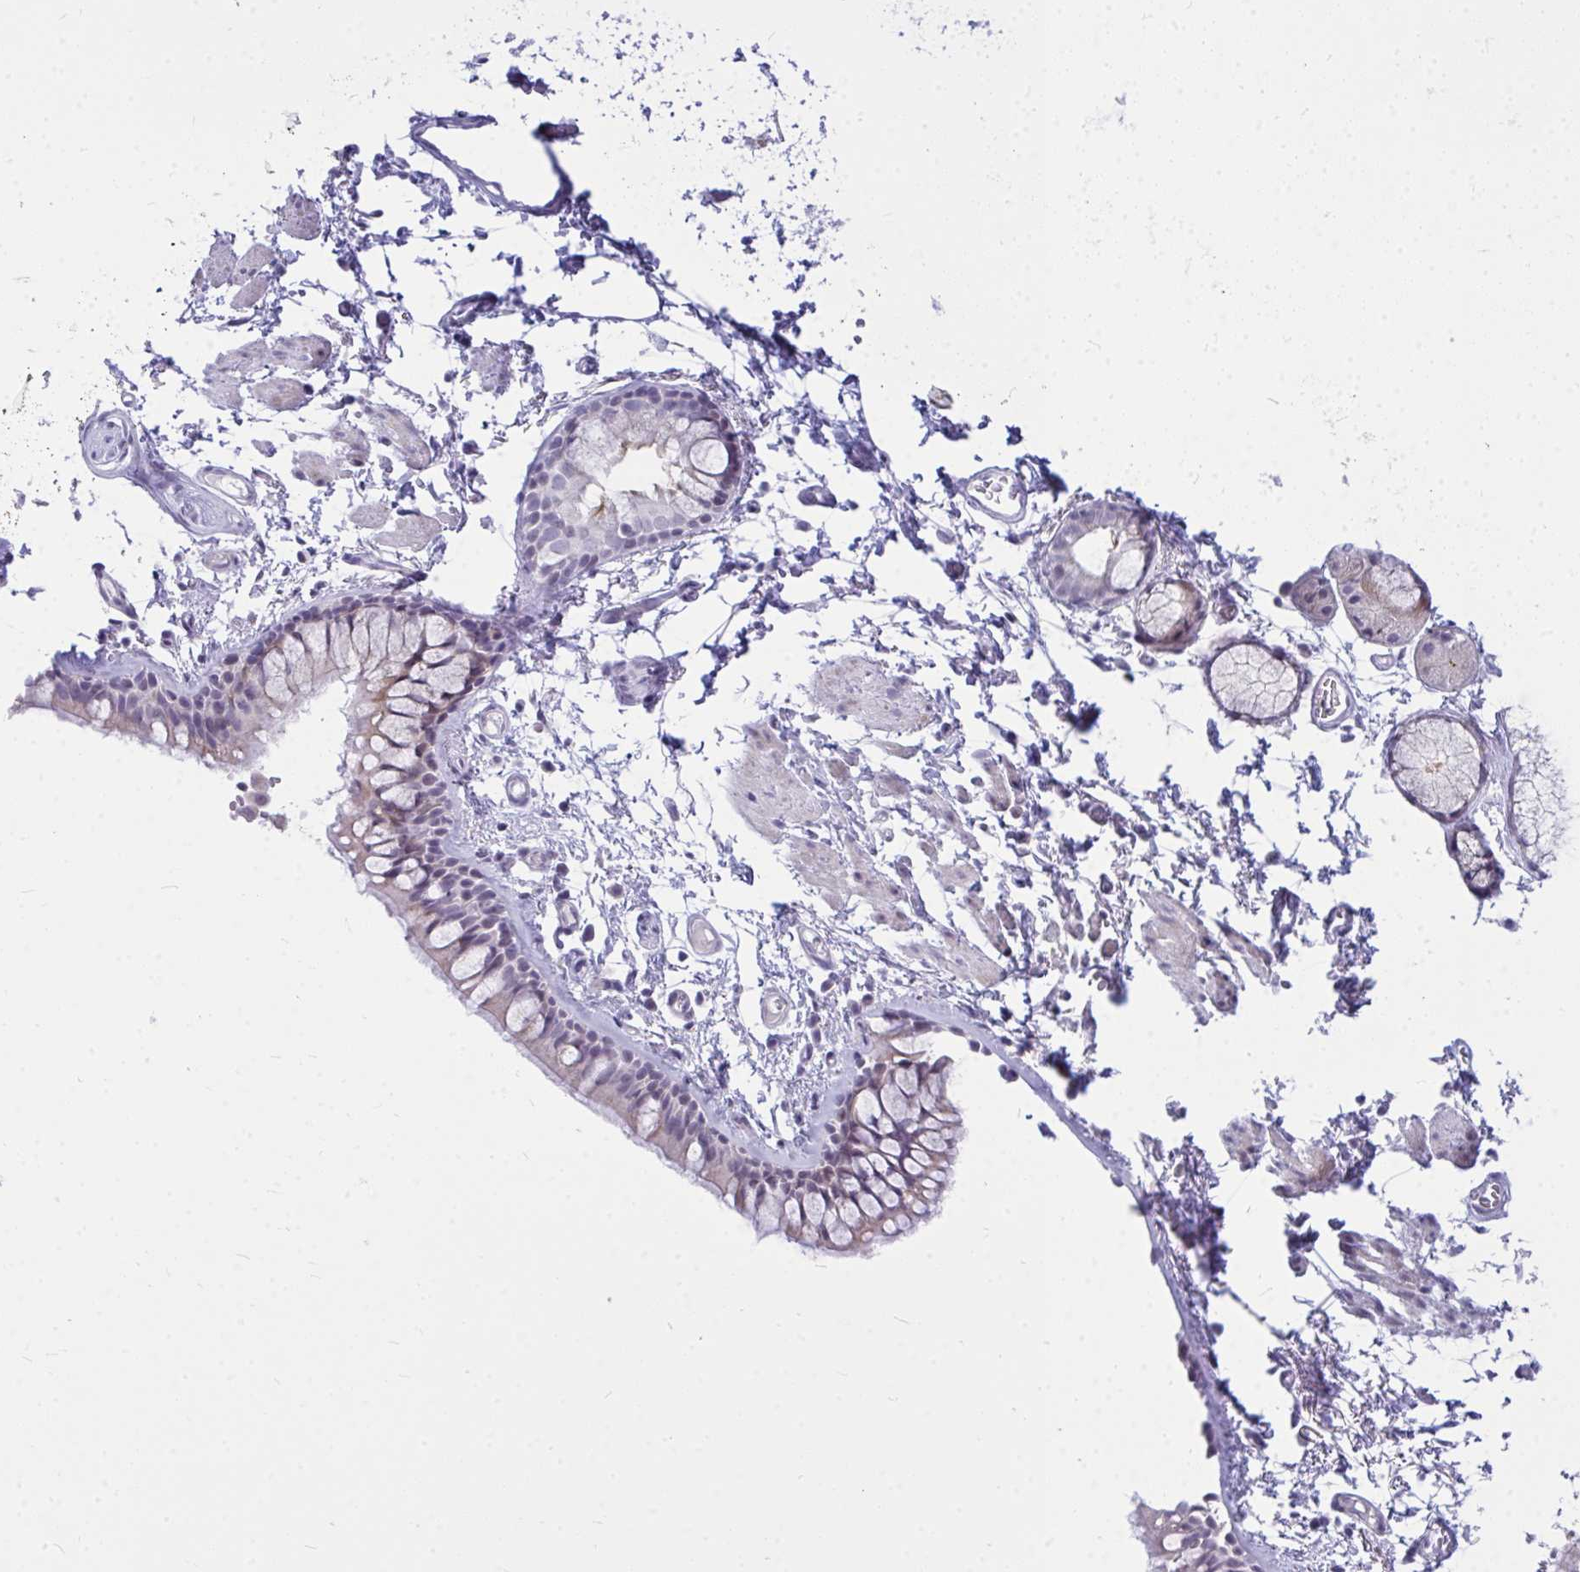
{"staining": {"intensity": "weak", "quantity": "<25%", "location": "cytoplasmic/membranous"}, "tissue": "bronchus", "cell_type": "Respiratory epithelial cells", "image_type": "normal", "snomed": [{"axis": "morphology", "description": "Normal tissue, NOS"}, {"axis": "topography", "description": "Cartilage tissue"}, {"axis": "topography", "description": "Bronchus"}], "caption": "This is an immunohistochemistry photomicrograph of normal human bronchus. There is no expression in respiratory epithelial cells.", "gene": "ZSCAN25", "patient": {"sex": "female", "age": 79}}